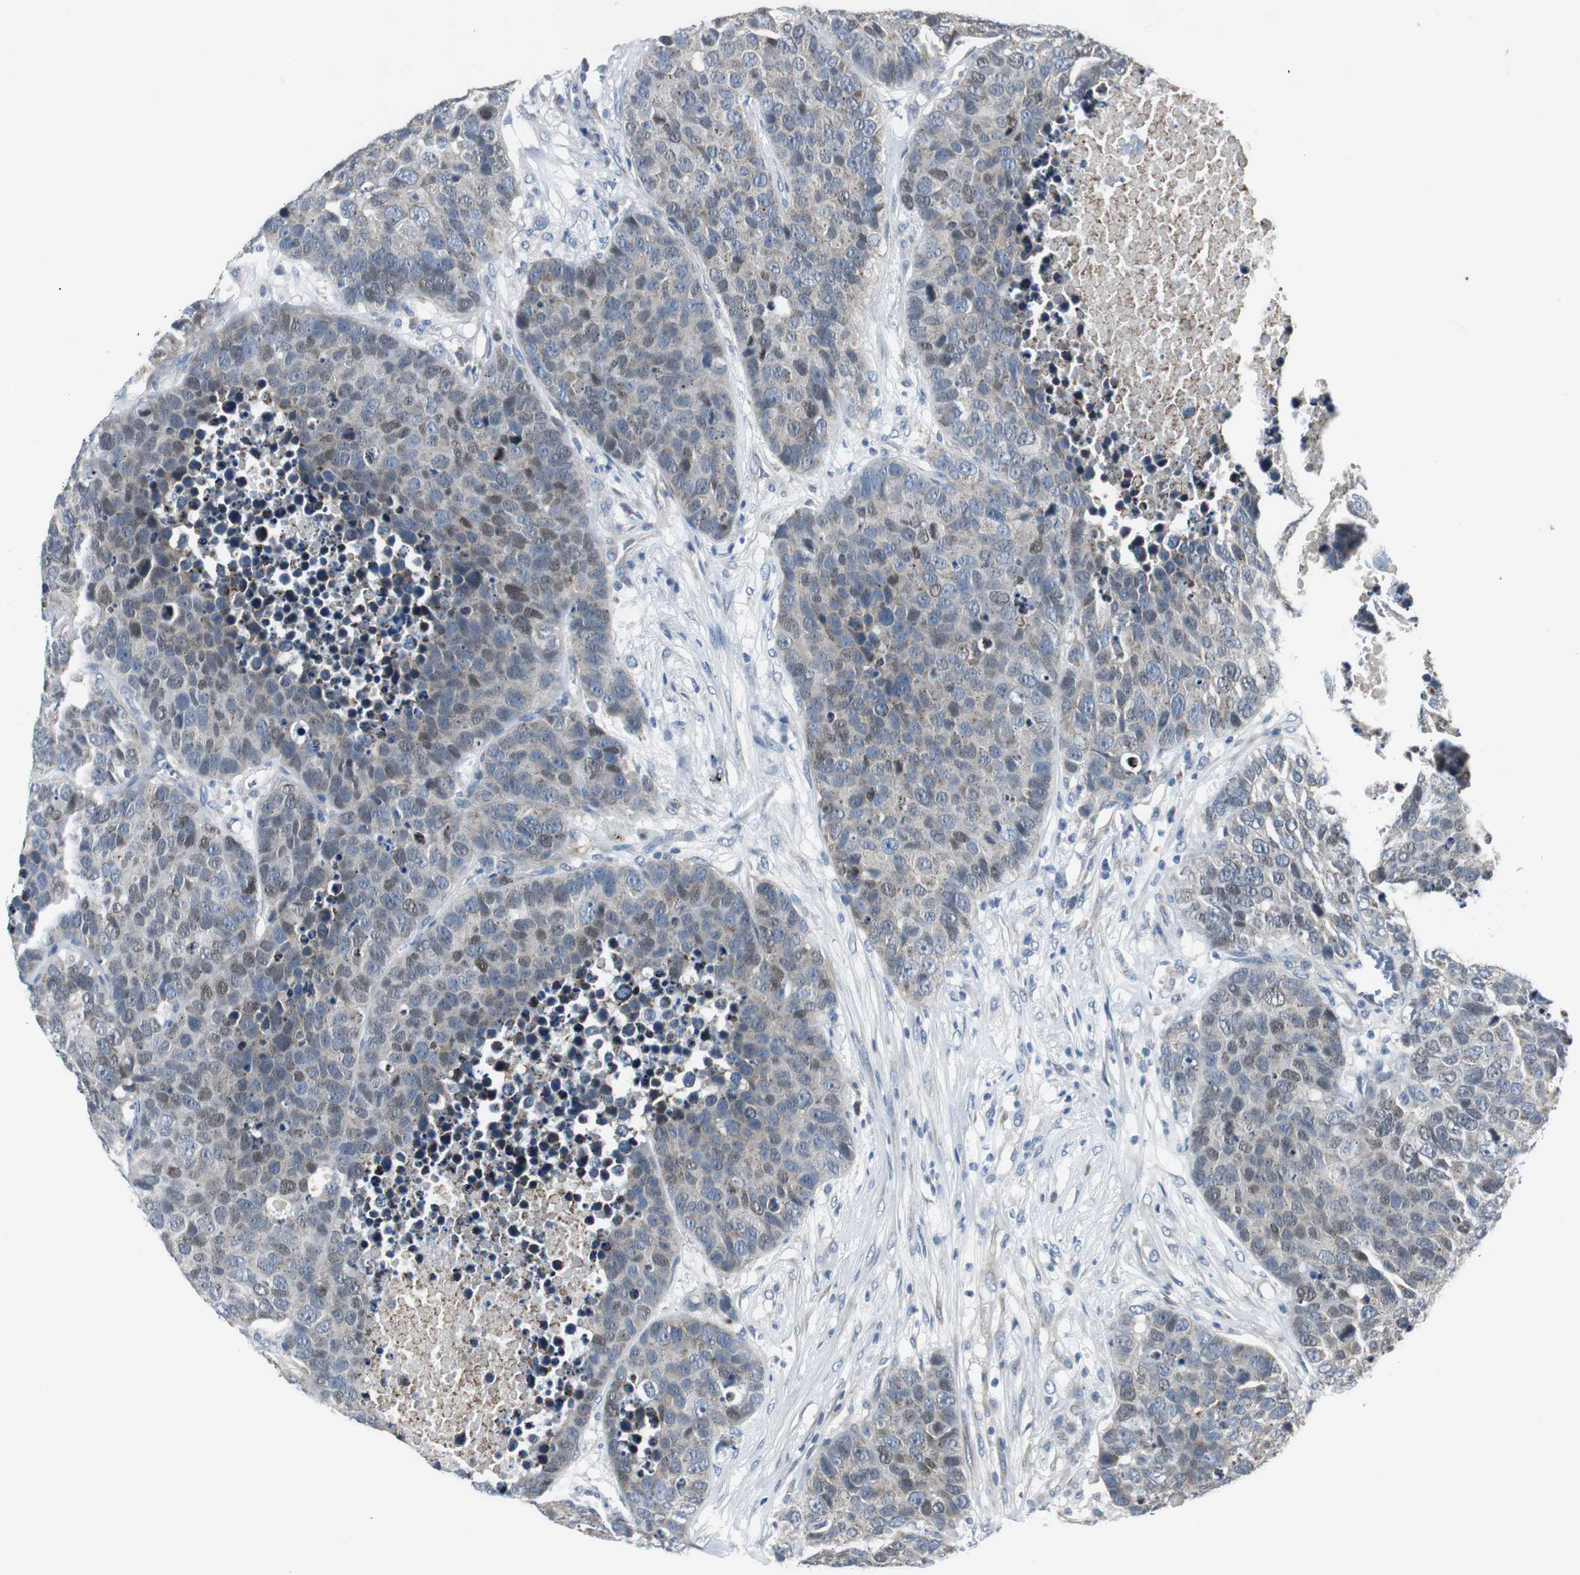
{"staining": {"intensity": "weak", "quantity": "25%-75%", "location": "nuclear"}, "tissue": "carcinoid", "cell_type": "Tumor cells", "image_type": "cancer", "snomed": [{"axis": "morphology", "description": "Carcinoid, malignant, NOS"}, {"axis": "topography", "description": "Lung"}], "caption": "Protein expression analysis of carcinoid (malignant) demonstrates weak nuclear expression in approximately 25%-75% of tumor cells.", "gene": "MYT1", "patient": {"sex": "male", "age": 60}}